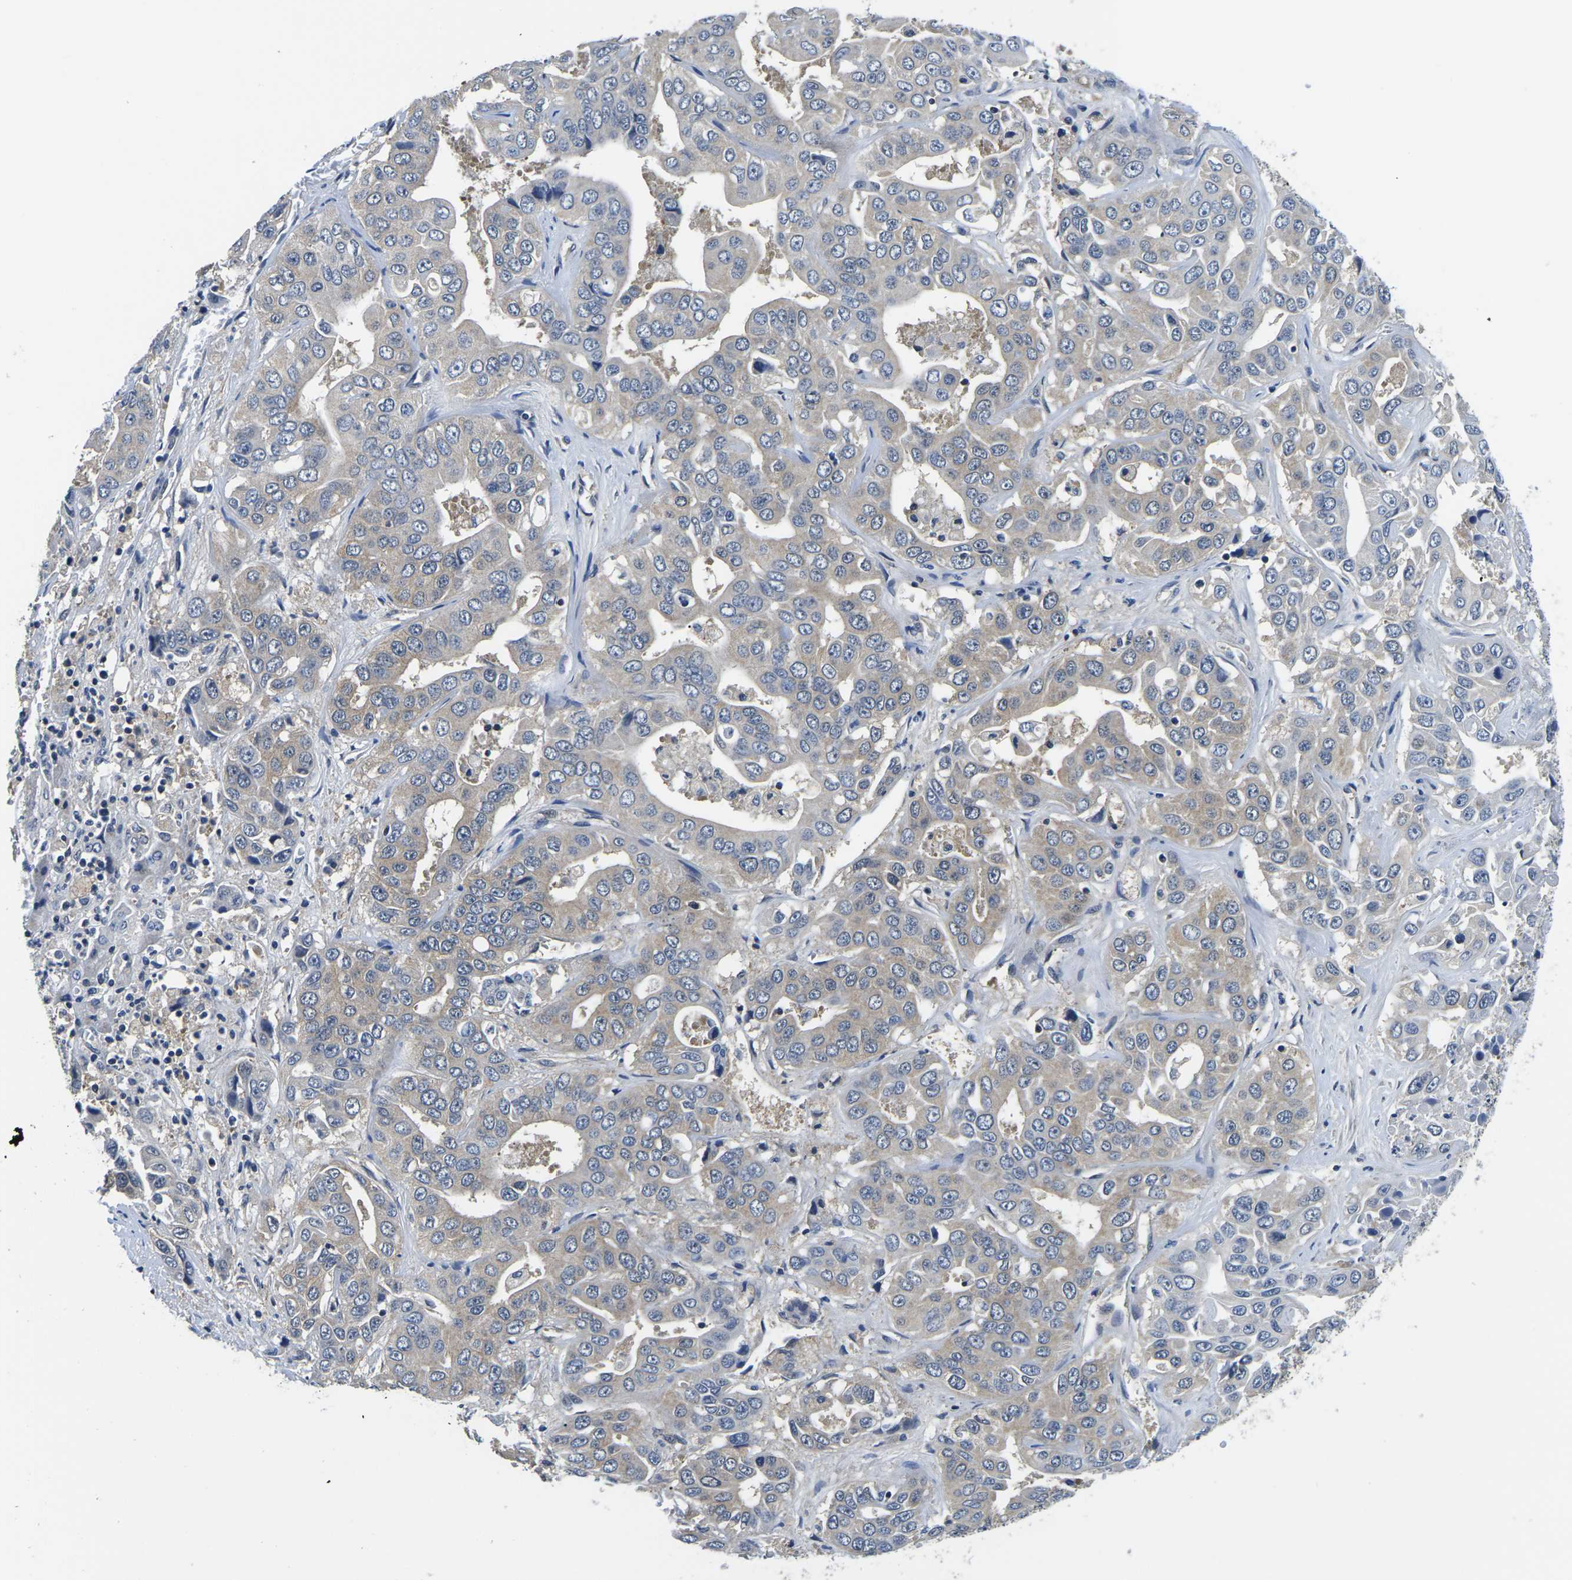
{"staining": {"intensity": "weak", "quantity": ">75%", "location": "cytoplasmic/membranous"}, "tissue": "liver cancer", "cell_type": "Tumor cells", "image_type": "cancer", "snomed": [{"axis": "morphology", "description": "Cholangiocarcinoma"}, {"axis": "topography", "description": "Liver"}], "caption": "Human cholangiocarcinoma (liver) stained with a protein marker shows weak staining in tumor cells.", "gene": "GSK3B", "patient": {"sex": "female", "age": 52}}